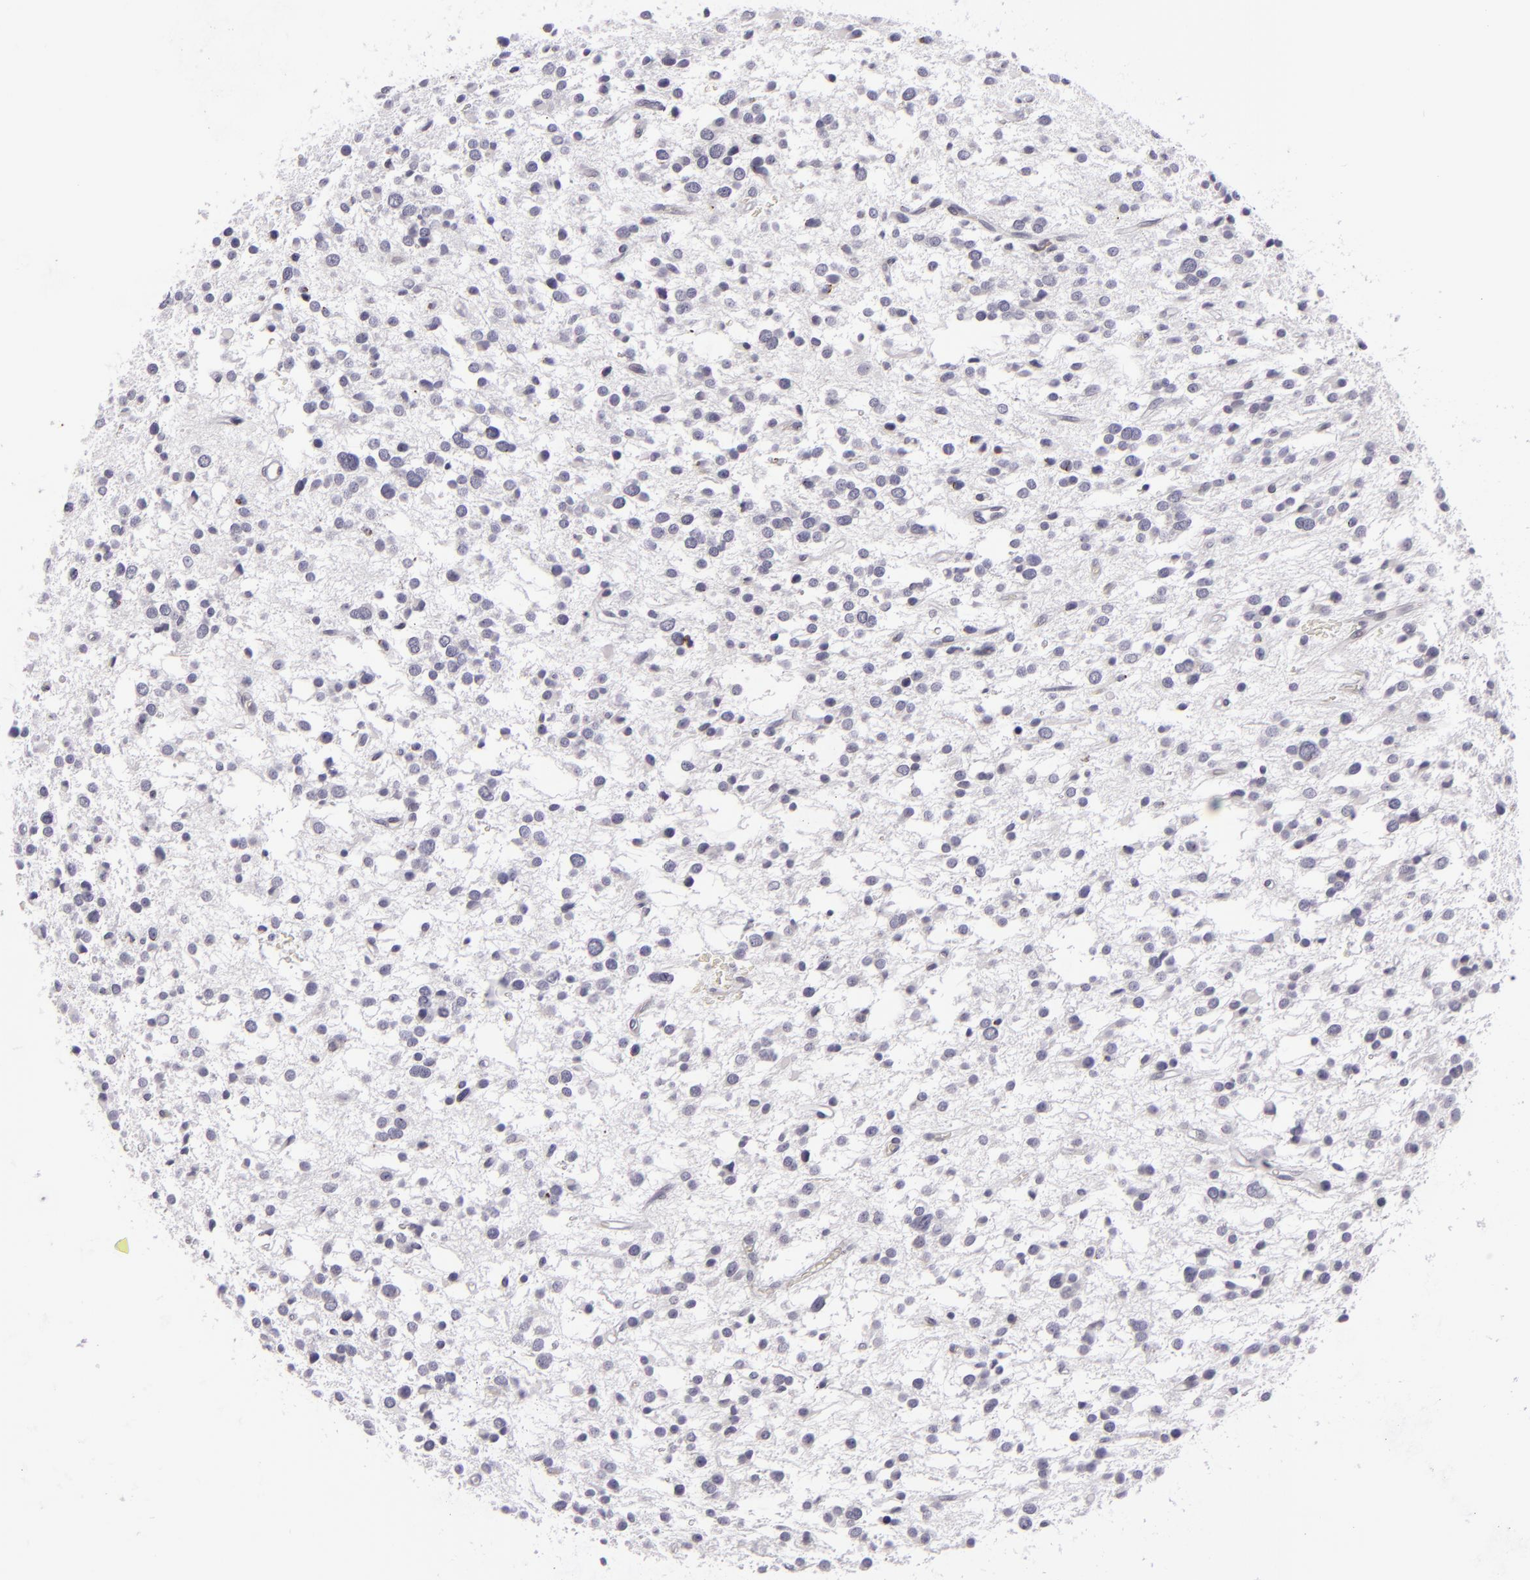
{"staining": {"intensity": "negative", "quantity": "none", "location": "none"}, "tissue": "glioma", "cell_type": "Tumor cells", "image_type": "cancer", "snomed": [{"axis": "morphology", "description": "Glioma, malignant, Low grade"}, {"axis": "topography", "description": "Brain"}], "caption": "The immunohistochemistry (IHC) histopathology image has no significant positivity in tumor cells of glioma tissue. (Stains: DAB immunohistochemistry (IHC) with hematoxylin counter stain, Microscopy: brightfield microscopy at high magnification).", "gene": "EMD", "patient": {"sex": "female", "age": 36}}